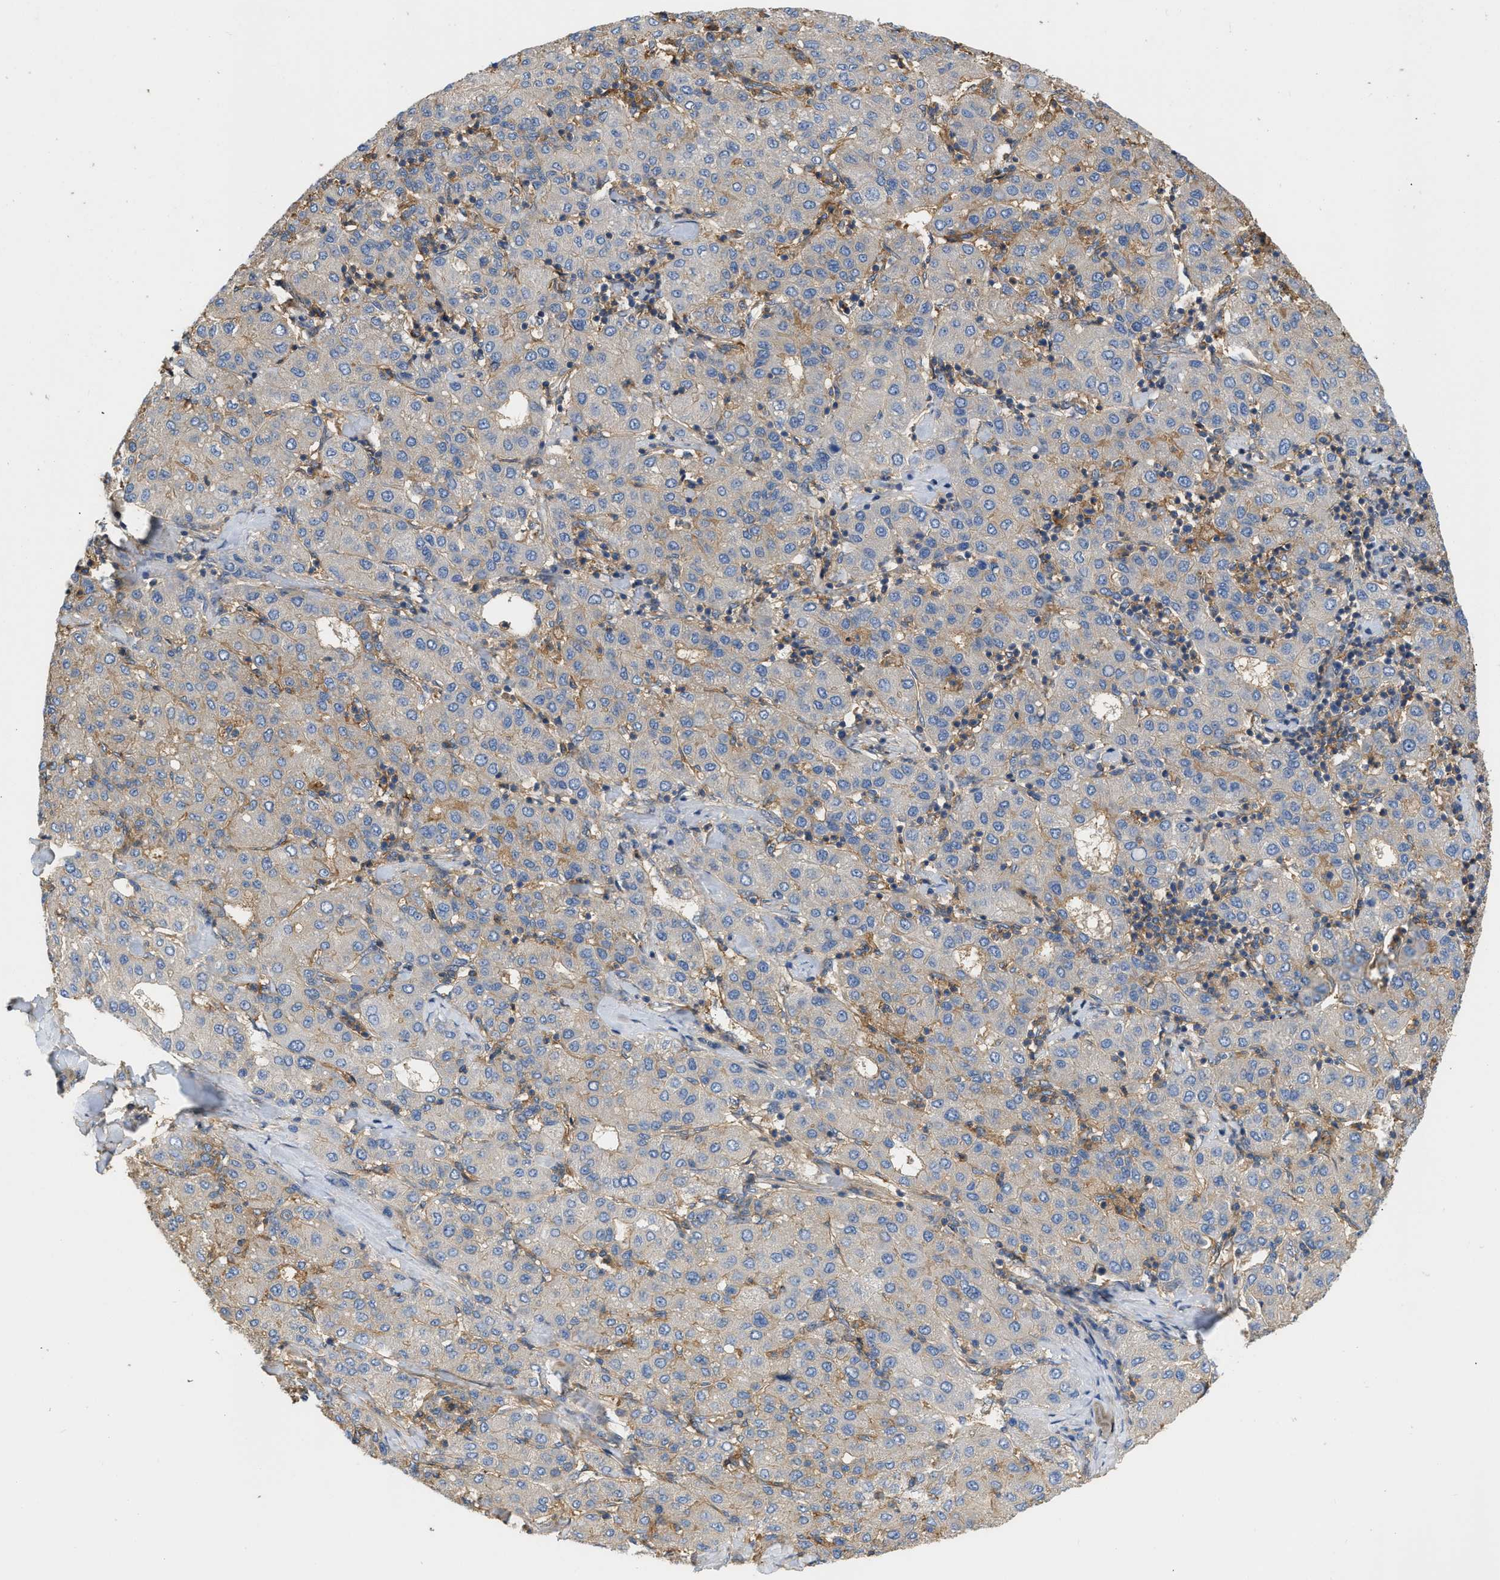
{"staining": {"intensity": "weak", "quantity": "<25%", "location": "cytoplasmic/membranous"}, "tissue": "liver cancer", "cell_type": "Tumor cells", "image_type": "cancer", "snomed": [{"axis": "morphology", "description": "Carcinoma, Hepatocellular, NOS"}, {"axis": "topography", "description": "Liver"}], "caption": "This image is of liver cancer (hepatocellular carcinoma) stained with immunohistochemistry (IHC) to label a protein in brown with the nuclei are counter-stained blue. There is no positivity in tumor cells.", "gene": "GNB4", "patient": {"sex": "male", "age": 65}}